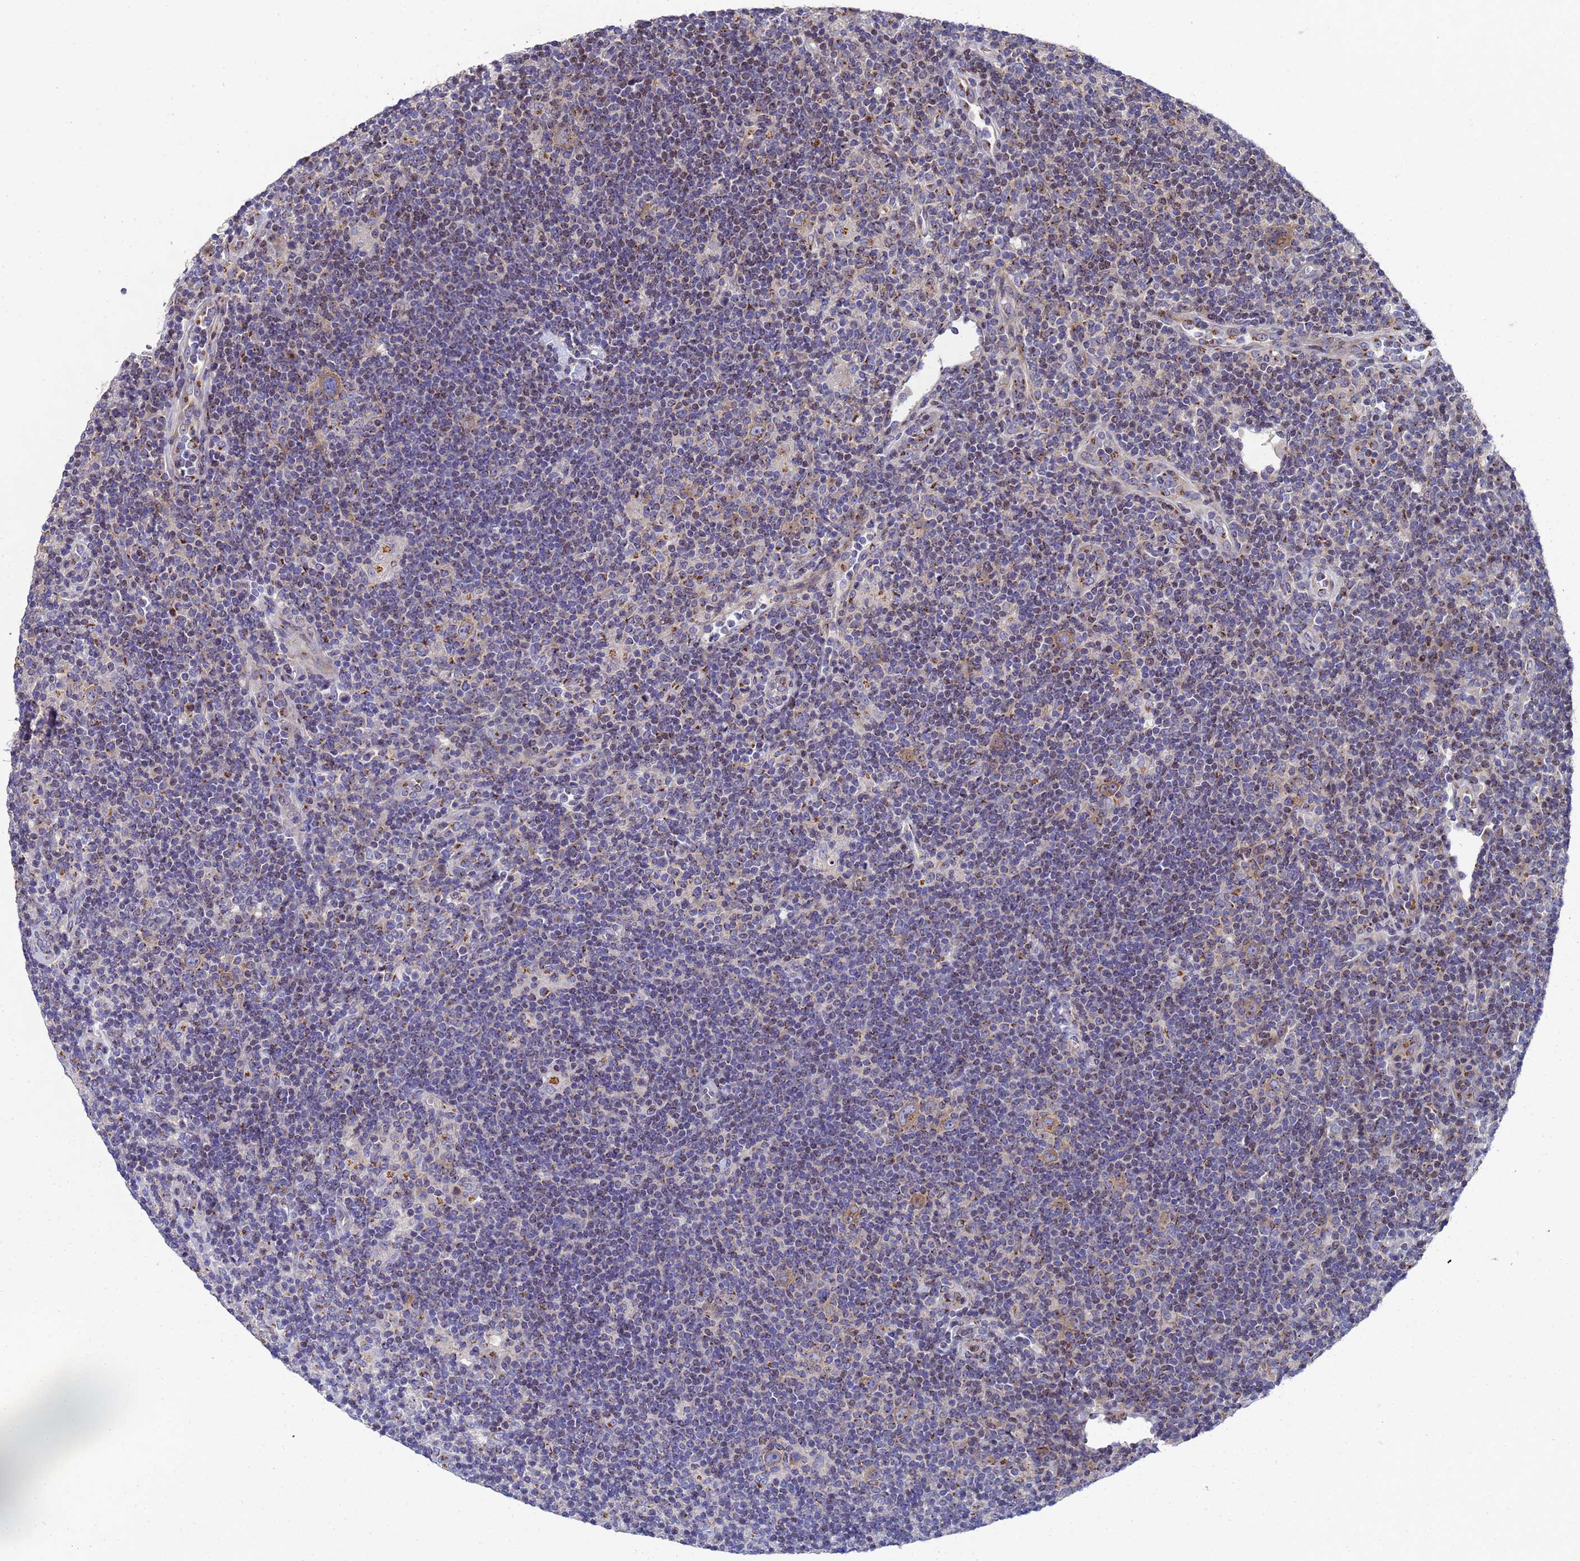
{"staining": {"intensity": "moderate", "quantity": ">75%", "location": "cytoplasmic/membranous"}, "tissue": "lymphoma", "cell_type": "Tumor cells", "image_type": "cancer", "snomed": [{"axis": "morphology", "description": "Hodgkin's disease, NOS"}, {"axis": "topography", "description": "Lymph node"}], "caption": "Protein expression analysis of human Hodgkin's disease reveals moderate cytoplasmic/membranous positivity in approximately >75% of tumor cells.", "gene": "NSUN6", "patient": {"sex": "female", "age": 57}}